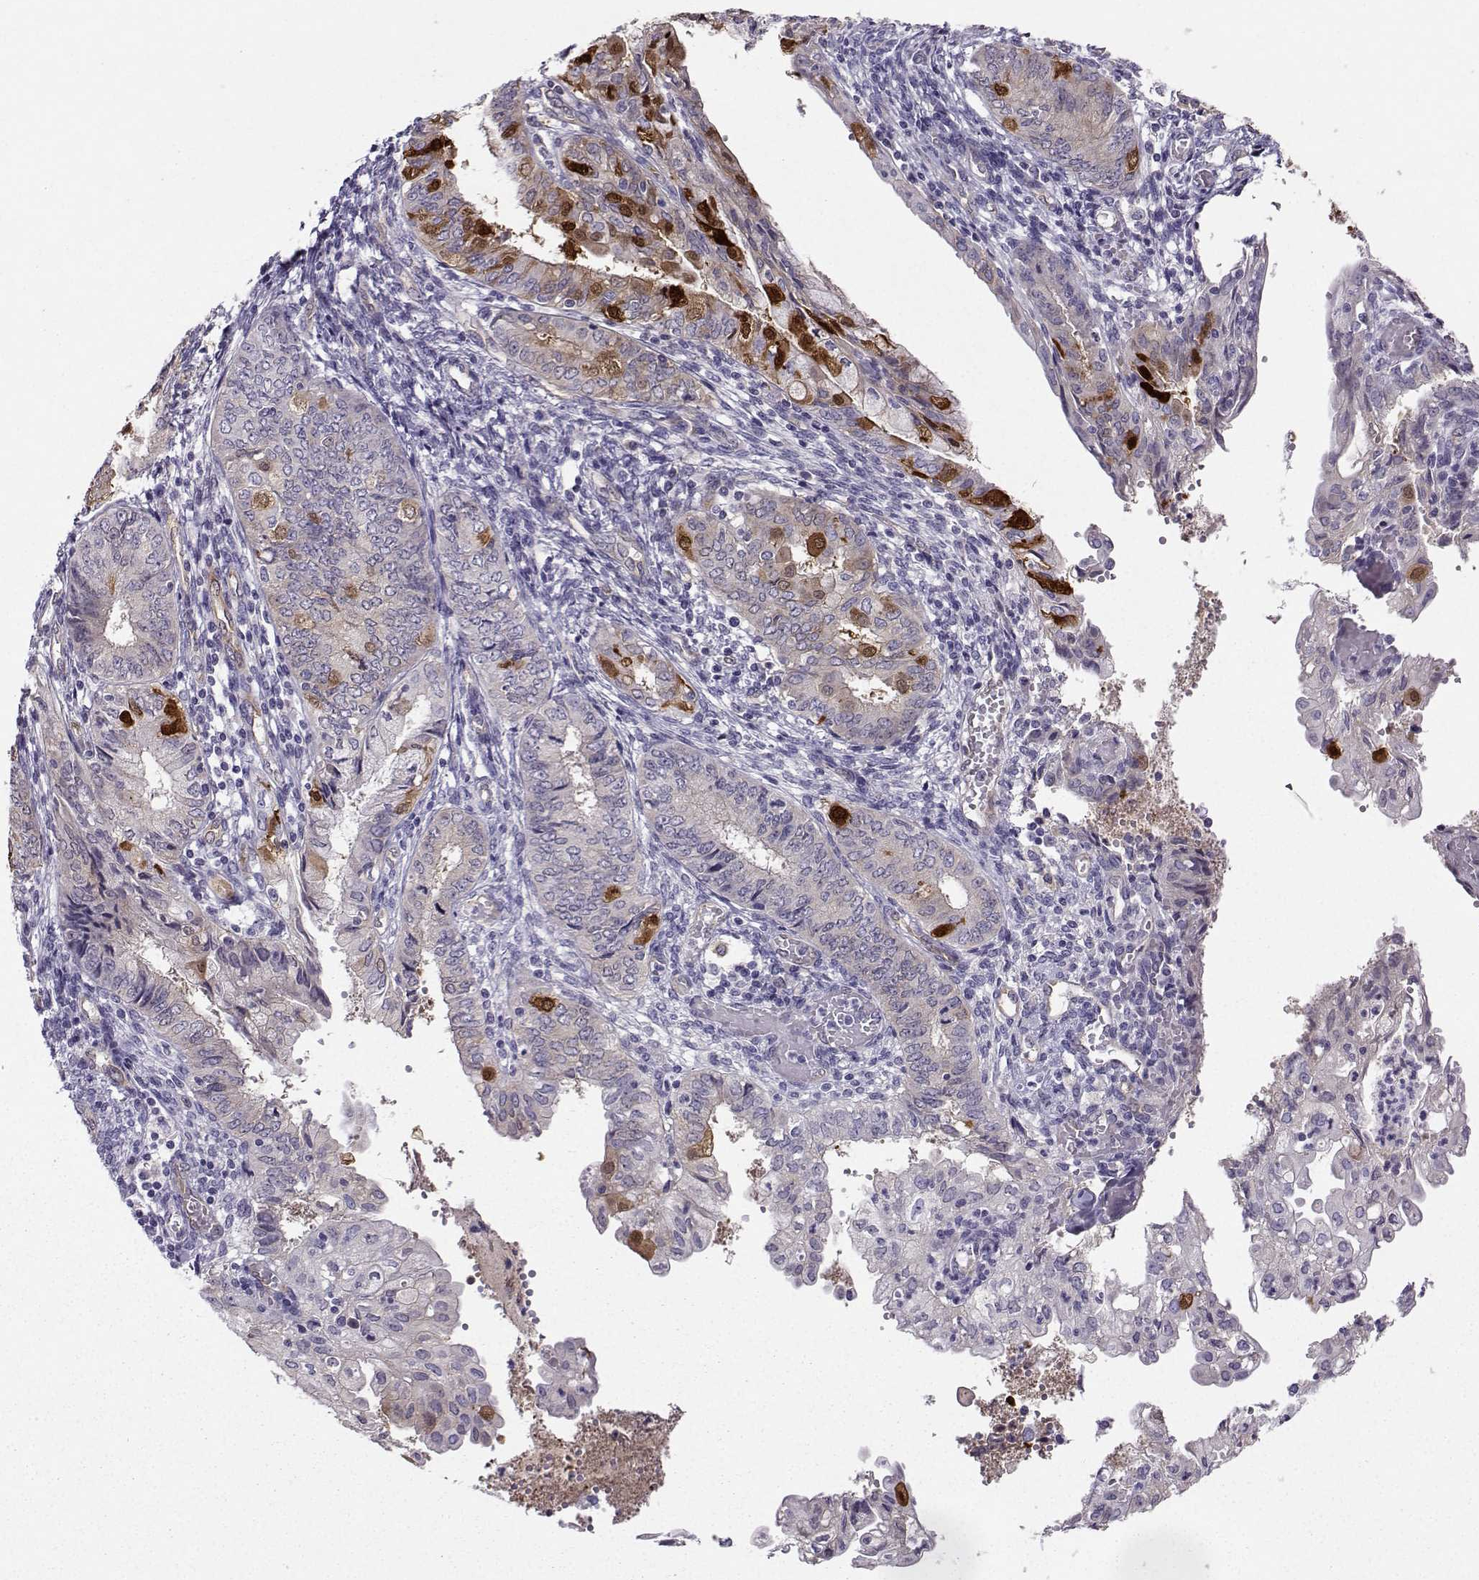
{"staining": {"intensity": "strong", "quantity": "<25%", "location": "cytoplasmic/membranous"}, "tissue": "endometrial cancer", "cell_type": "Tumor cells", "image_type": "cancer", "snomed": [{"axis": "morphology", "description": "Adenocarcinoma, NOS"}, {"axis": "topography", "description": "Endometrium"}], "caption": "Protein staining displays strong cytoplasmic/membranous expression in about <25% of tumor cells in adenocarcinoma (endometrial).", "gene": "NQO1", "patient": {"sex": "female", "age": 68}}